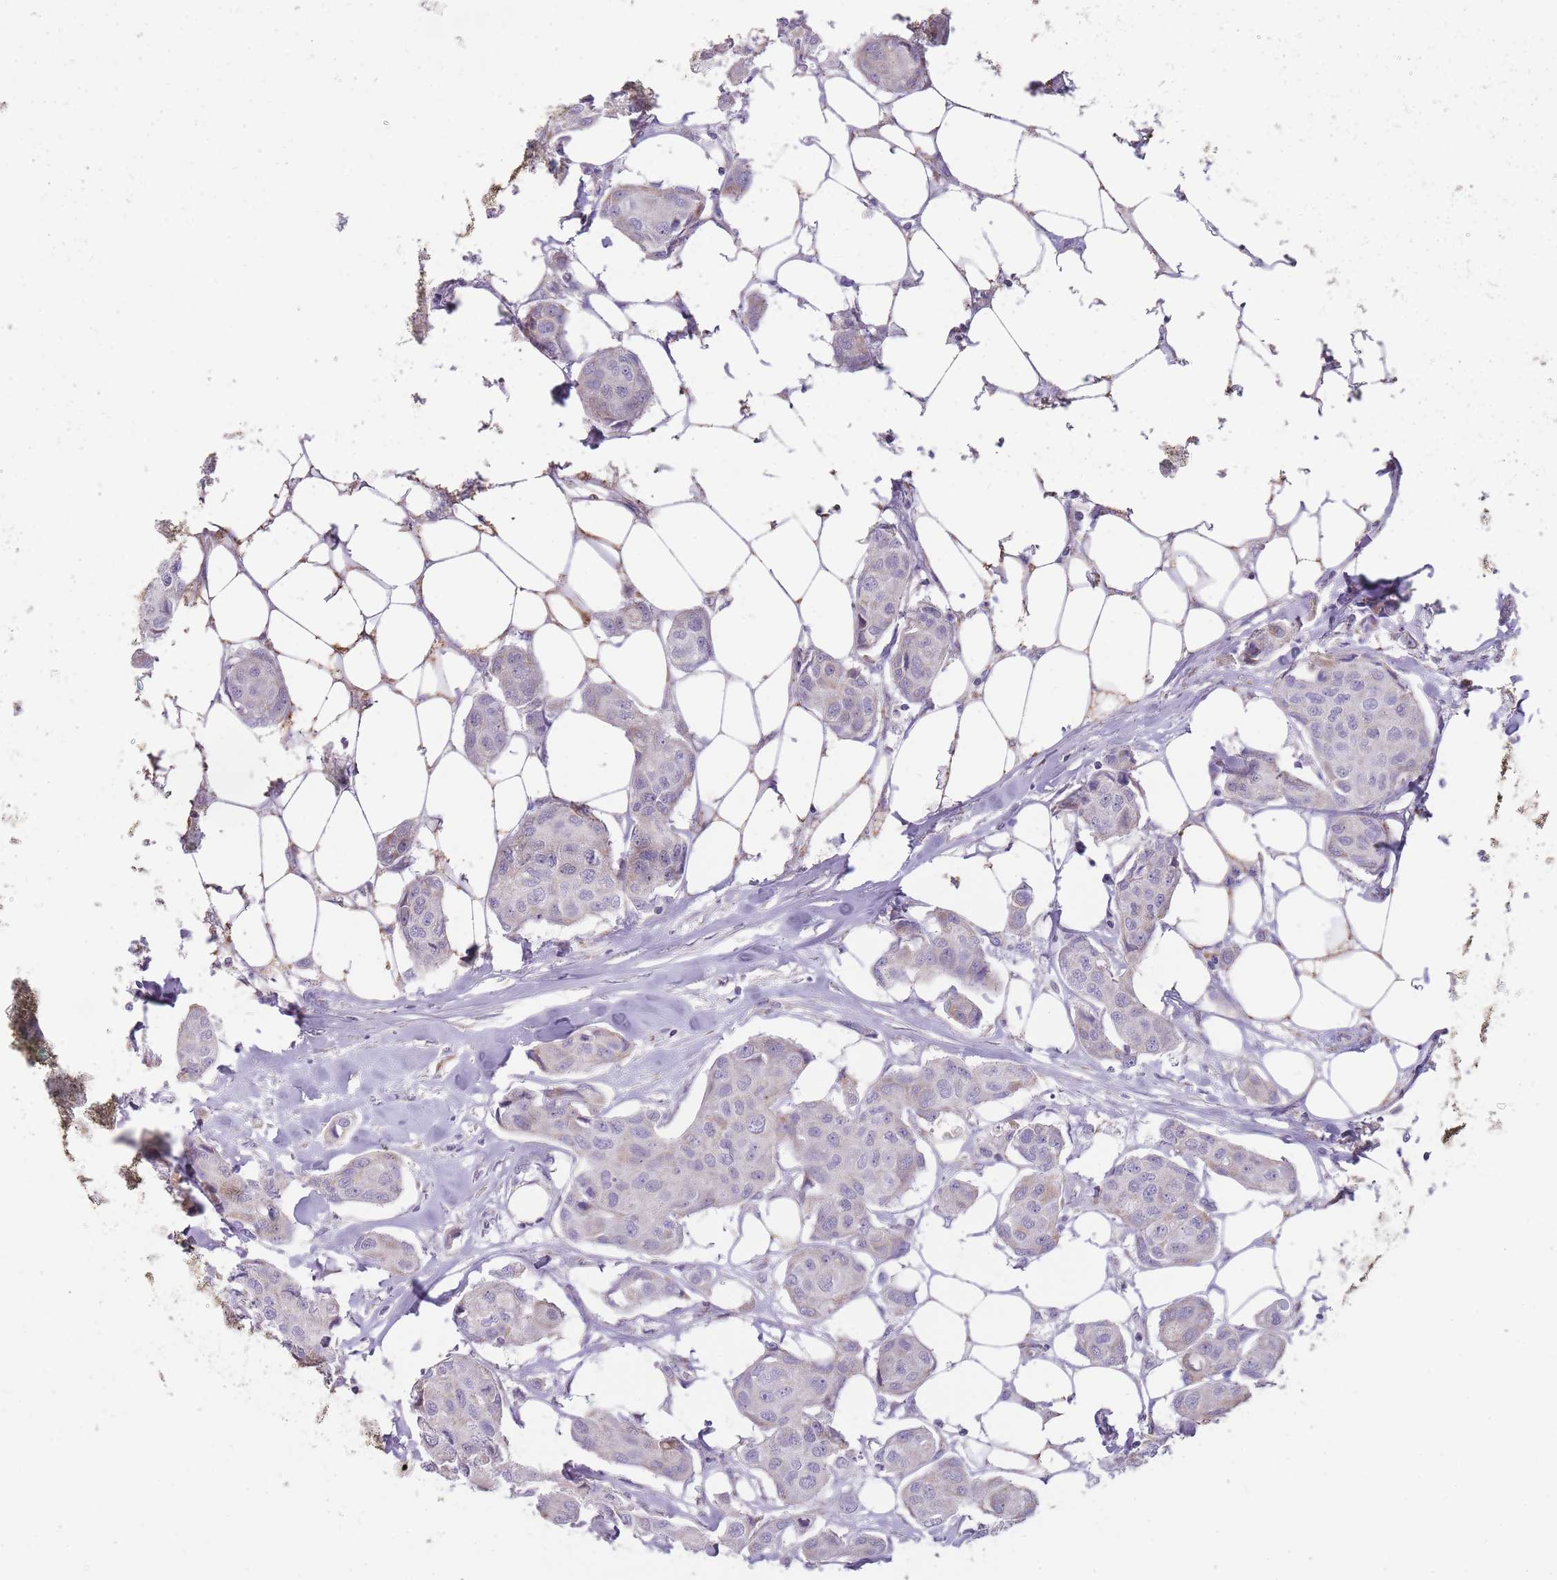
{"staining": {"intensity": "weak", "quantity": "<25%", "location": "cytoplasmic/membranous"}, "tissue": "breast cancer", "cell_type": "Tumor cells", "image_type": "cancer", "snomed": [{"axis": "morphology", "description": "Duct carcinoma"}, {"axis": "topography", "description": "Breast"}, {"axis": "topography", "description": "Lymph node"}], "caption": "The immunohistochemistry histopathology image has no significant positivity in tumor cells of breast cancer (invasive ductal carcinoma) tissue.", "gene": "ZBTB24", "patient": {"sex": "female", "age": 80}}